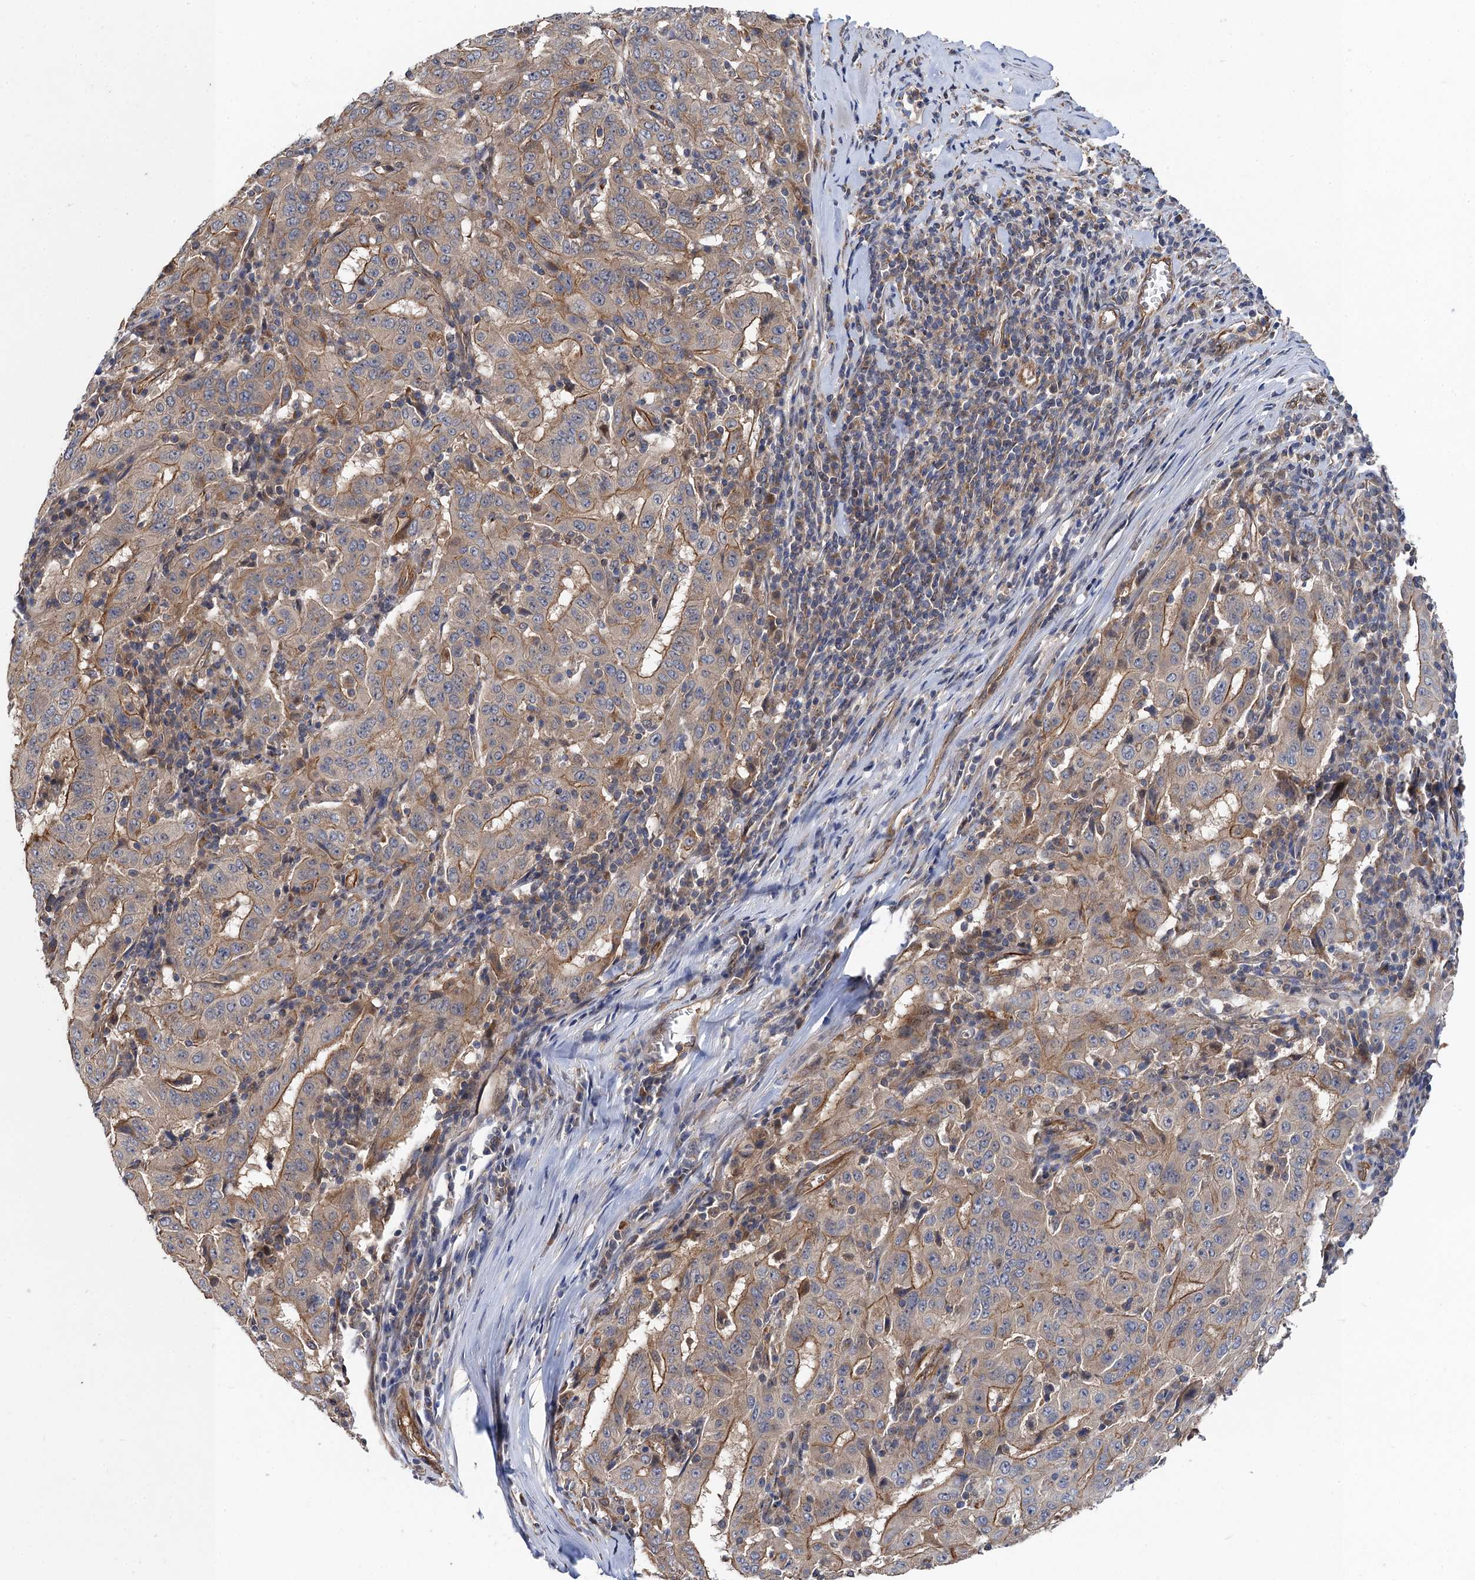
{"staining": {"intensity": "moderate", "quantity": "25%-75%", "location": "cytoplasmic/membranous"}, "tissue": "pancreatic cancer", "cell_type": "Tumor cells", "image_type": "cancer", "snomed": [{"axis": "morphology", "description": "Adenocarcinoma, NOS"}, {"axis": "topography", "description": "Pancreas"}], "caption": "A micrograph of pancreatic adenocarcinoma stained for a protein shows moderate cytoplasmic/membranous brown staining in tumor cells. (IHC, brightfield microscopy, high magnification).", "gene": "PJA2", "patient": {"sex": "male", "age": 63}}